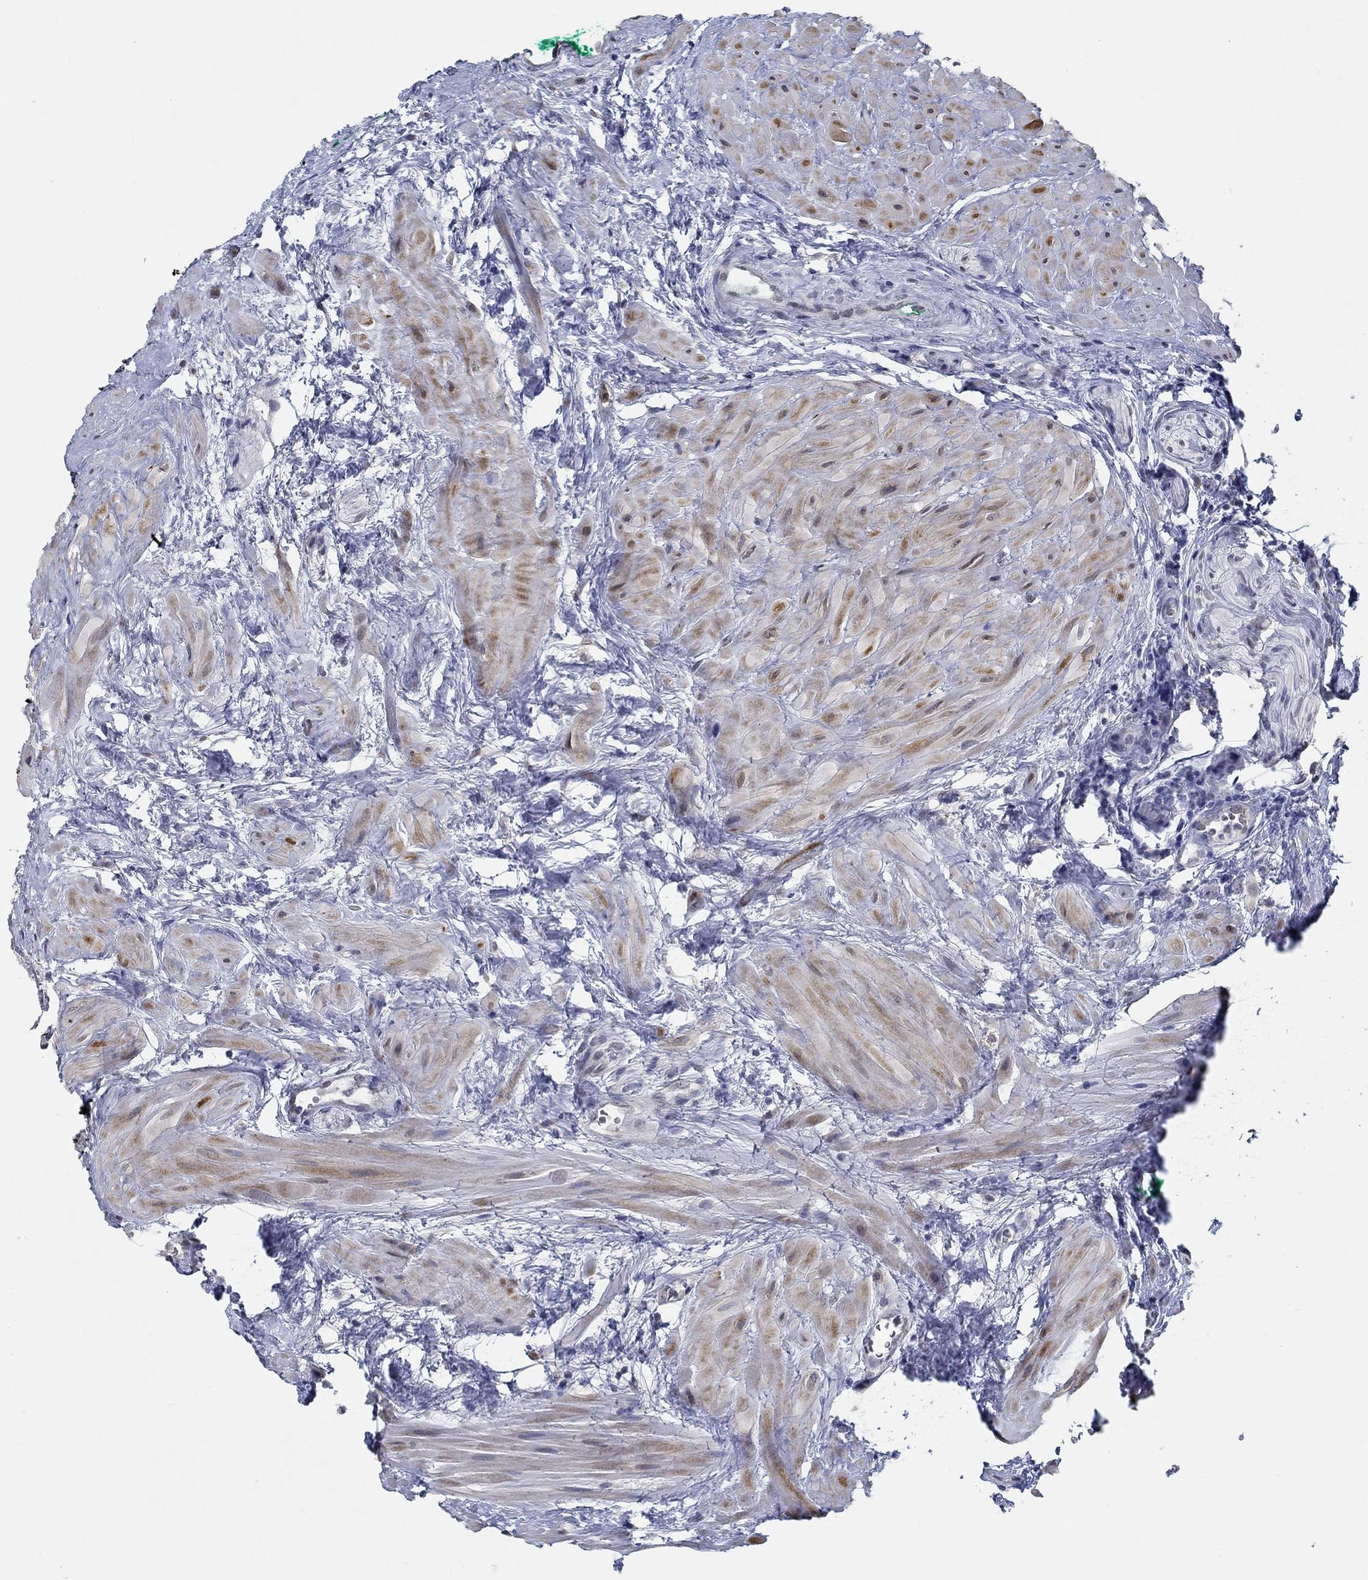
{"staining": {"intensity": "negative", "quantity": "none", "location": "none"}, "tissue": "prostate cancer", "cell_type": "Tumor cells", "image_type": "cancer", "snomed": [{"axis": "morphology", "description": "Adenocarcinoma, NOS"}, {"axis": "morphology", "description": "Adenocarcinoma, High grade"}, {"axis": "topography", "description": "Prostate"}], "caption": "Micrograph shows no significant protein expression in tumor cells of prostate adenocarcinoma.", "gene": "NUP155", "patient": {"sex": "male", "age": 64}}